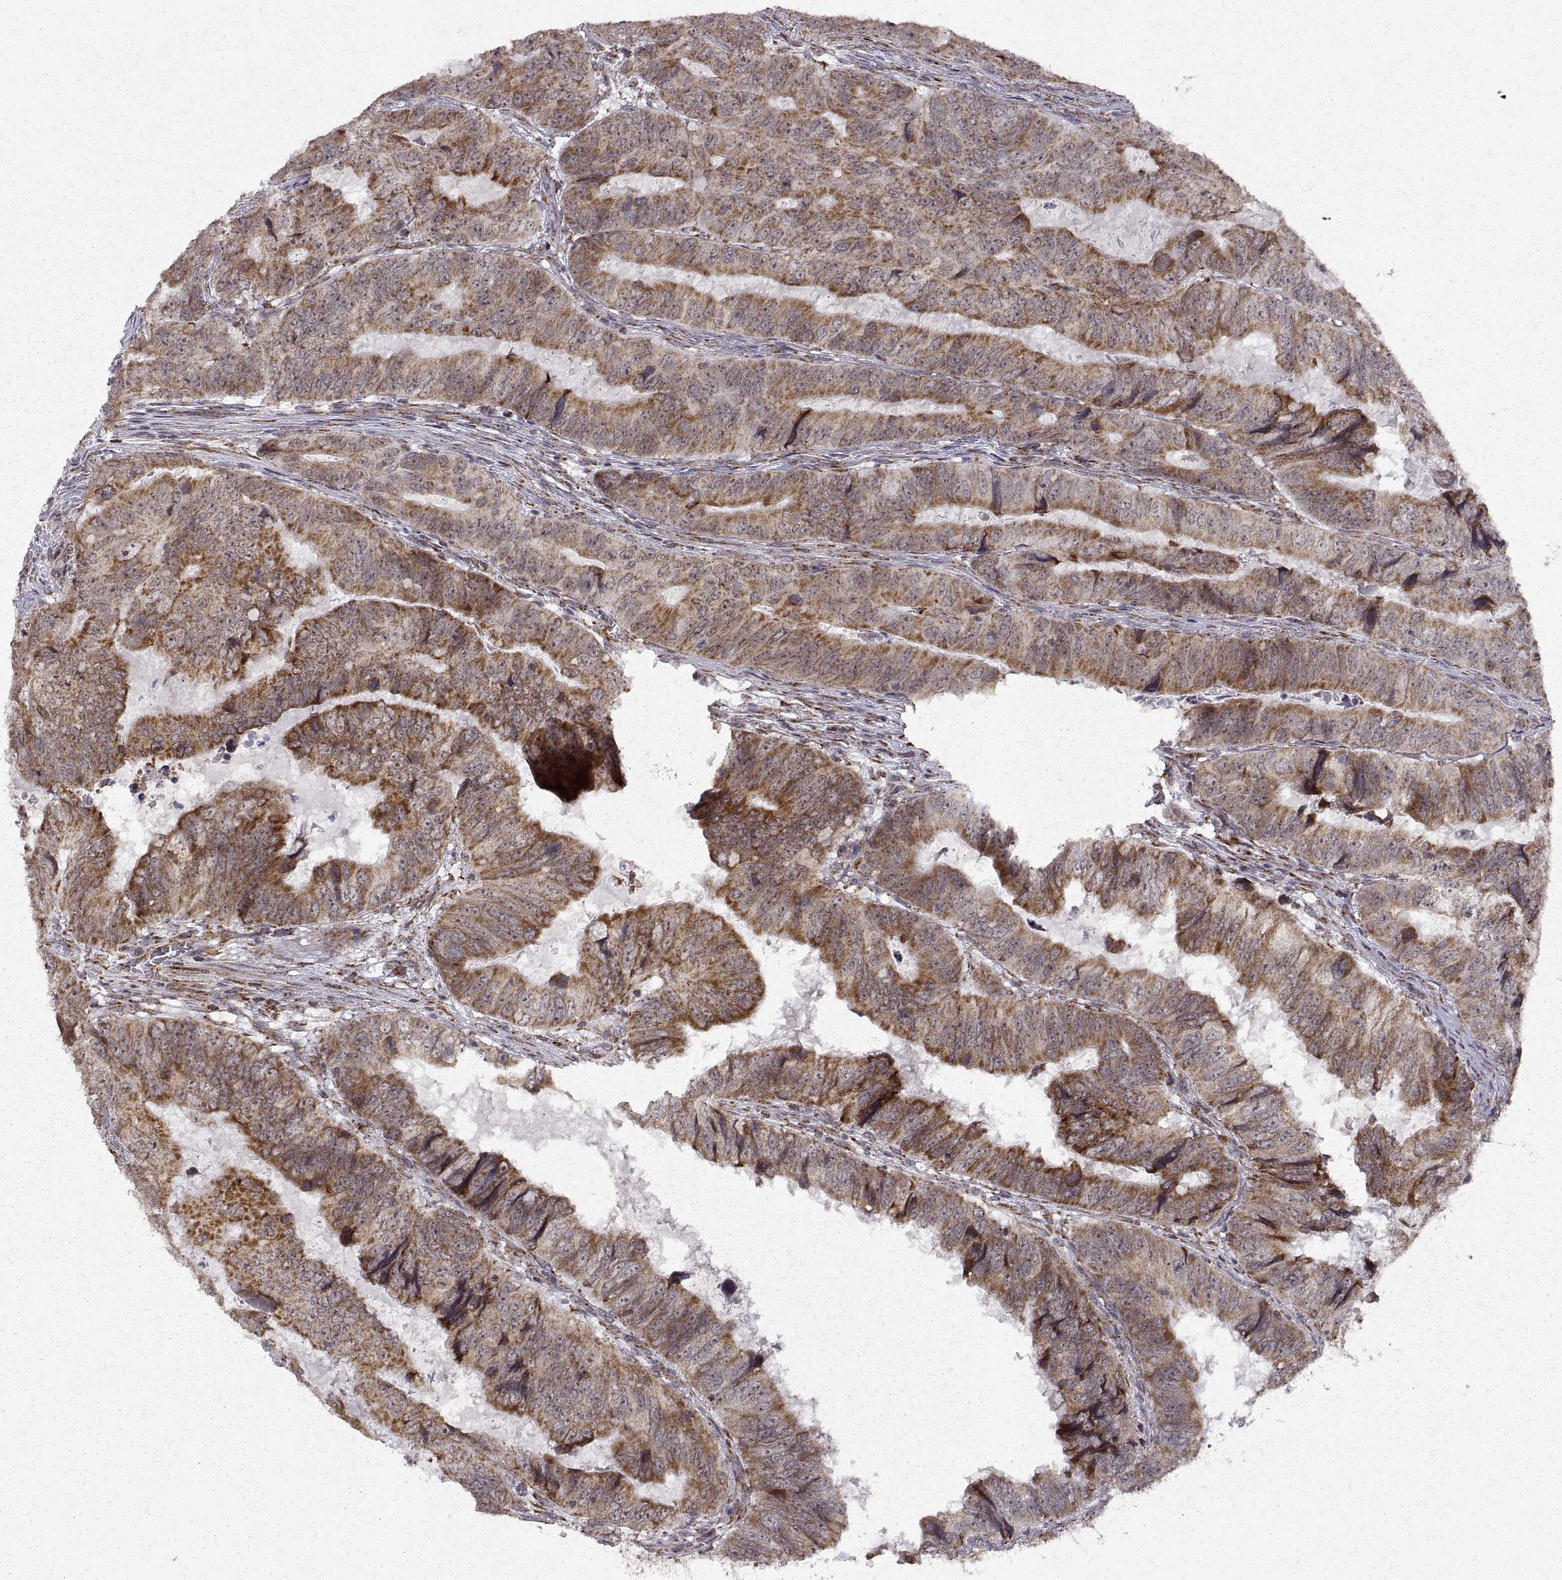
{"staining": {"intensity": "moderate", "quantity": ">75%", "location": "cytoplasmic/membranous"}, "tissue": "colorectal cancer", "cell_type": "Tumor cells", "image_type": "cancer", "snomed": [{"axis": "morphology", "description": "Adenocarcinoma, NOS"}, {"axis": "topography", "description": "Colon"}], "caption": "Moderate cytoplasmic/membranous protein positivity is present in approximately >75% of tumor cells in colorectal adenocarcinoma.", "gene": "MANBAL", "patient": {"sex": "male", "age": 79}}